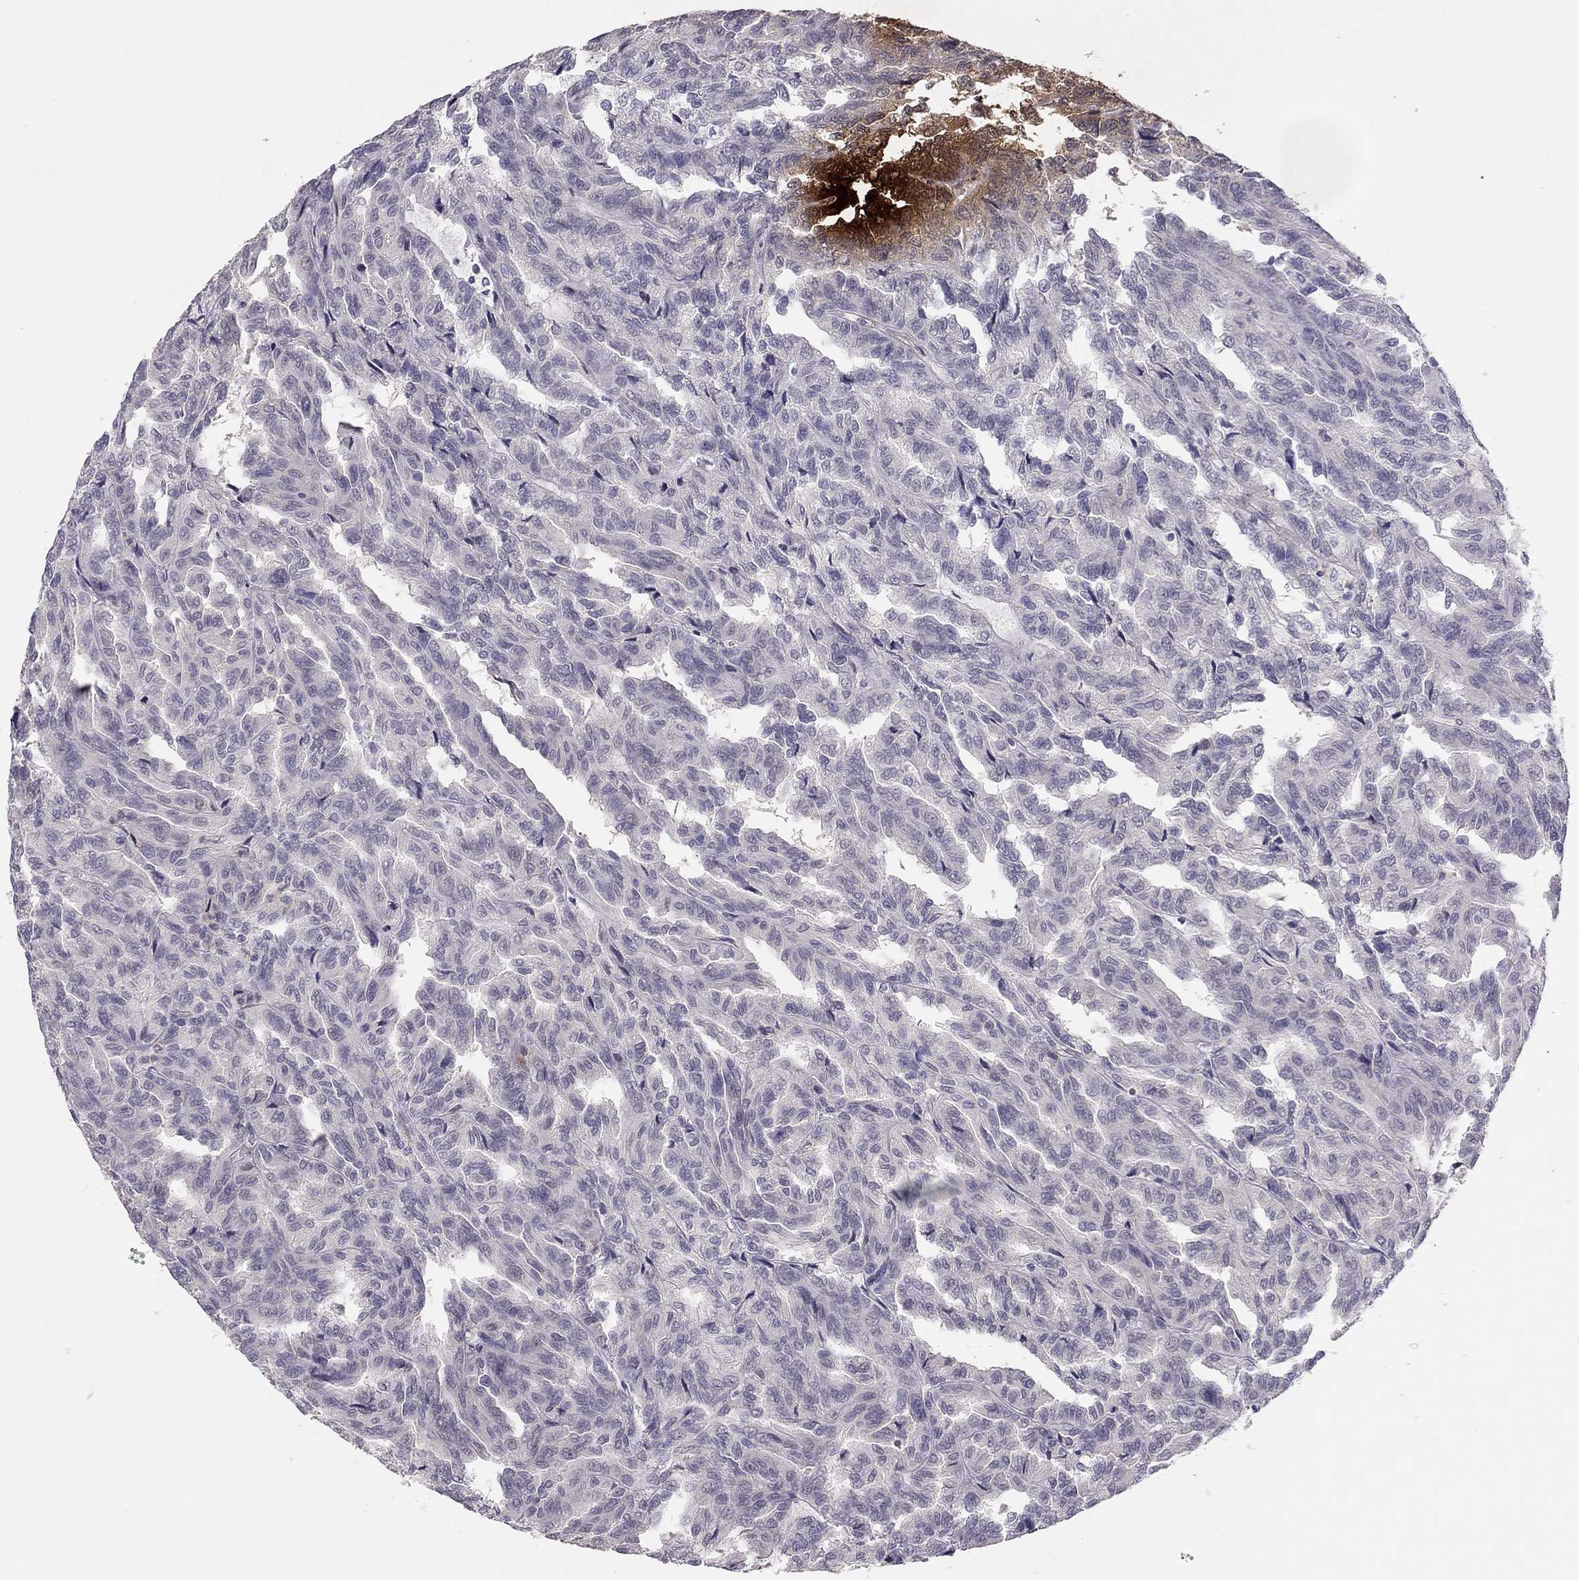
{"staining": {"intensity": "negative", "quantity": "none", "location": "none"}, "tissue": "renal cancer", "cell_type": "Tumor cells", "image_type": "cancer", "snomed": [{"axis": "morphology", "description": "Adenocarcinoma, NOS"}, {"axis": "topography", "description": "Kidney"}], "caption": "A high-resolution micrograph shows IHC staining of adenocarcinoma (renal), which demonstrates no significant positivity in tumor cells.", "gene": "ADORA2A", "patient": {"sex": "male", "age": 79}}